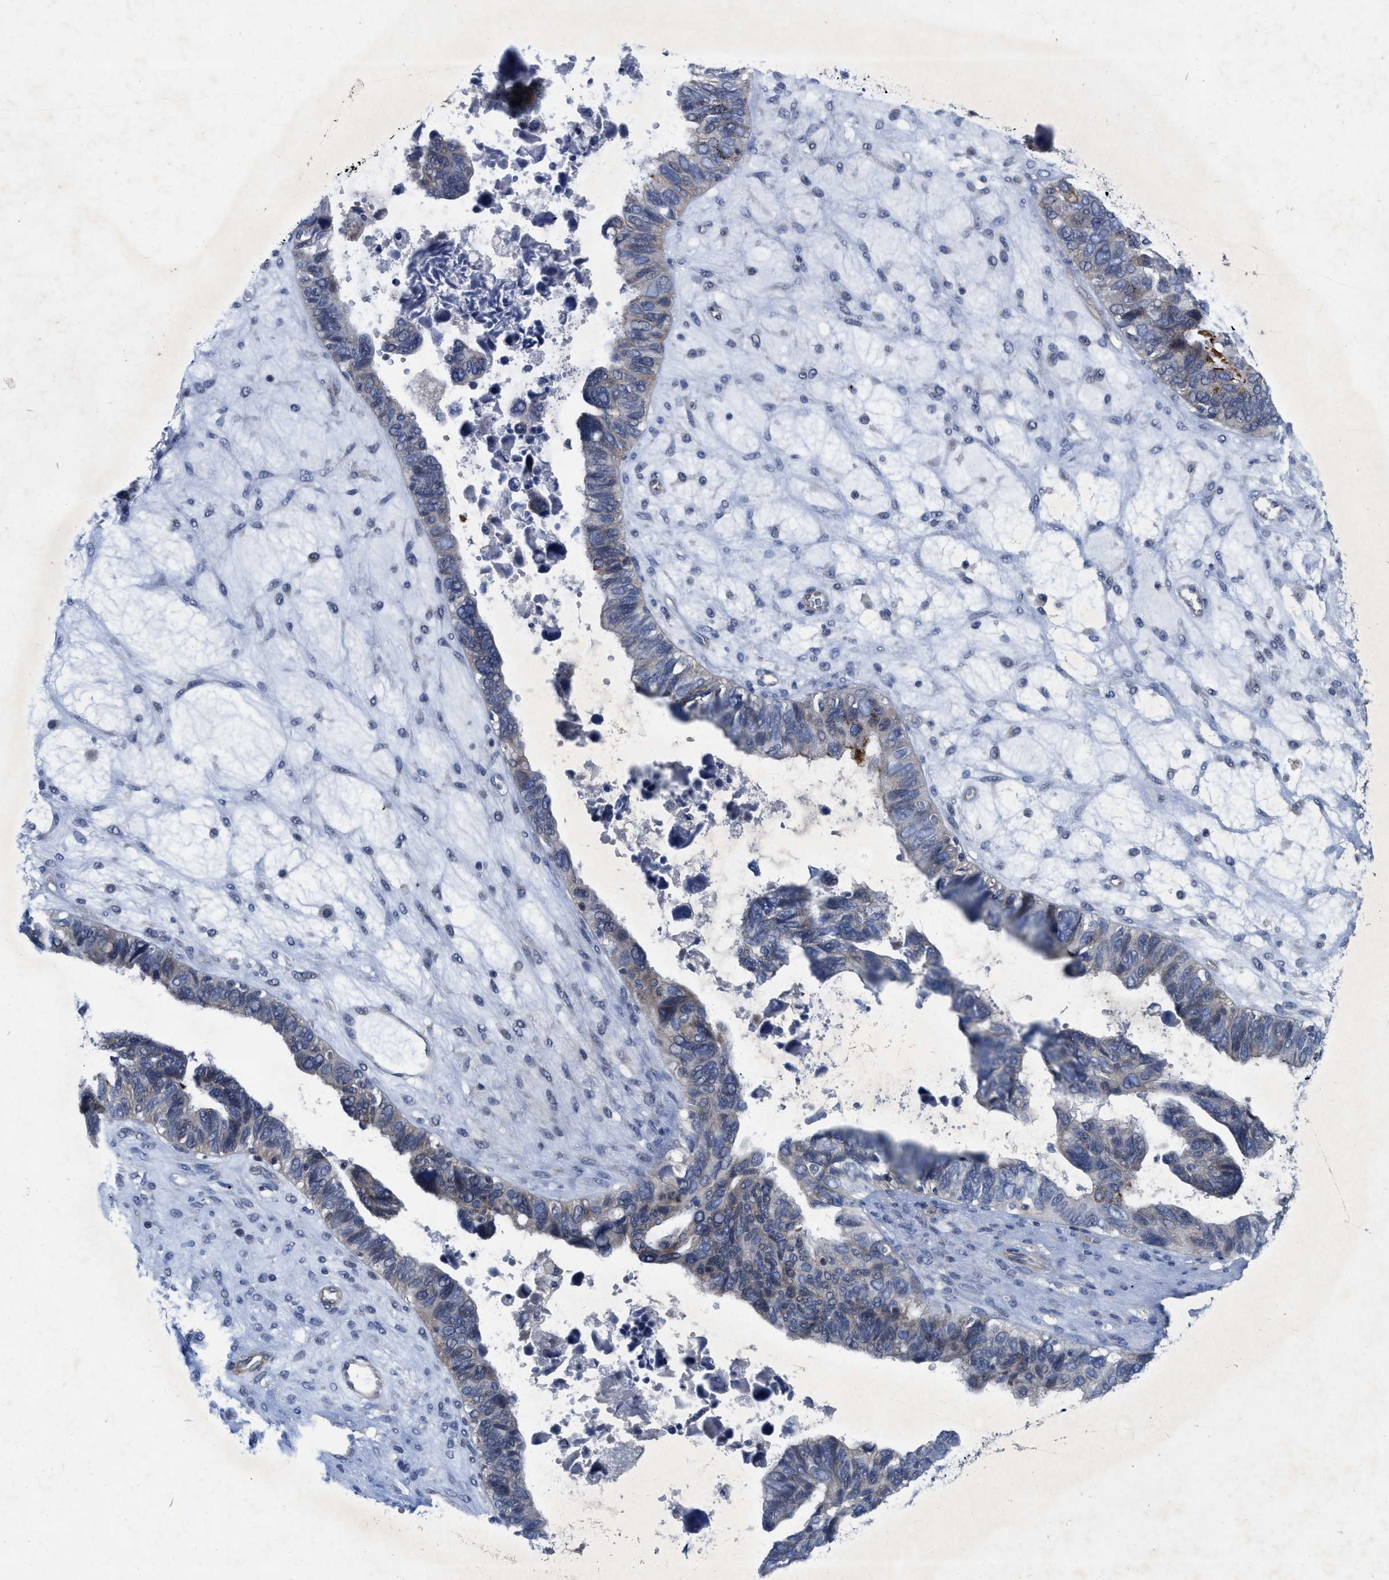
{"staining": {"intensity": "negative", "quantity": "none", "location": "none"}, "tissue": "ovarian cancer", "cell_type": "Tumor cells", "image_type": "cancer", "snomed": [{"axis": "morphology", "description": "Cystadenocarcinoma, serous, NOS"}, {"axis": "topography", "description": "Ovary"}], "caption": "Human ovarian serous cystadenocarcinoma stained for a protein using IHC demonstrates no expression in tumor cells.", "gene": "NDEL1", "patient": {"sex": "female", "age": 79}}